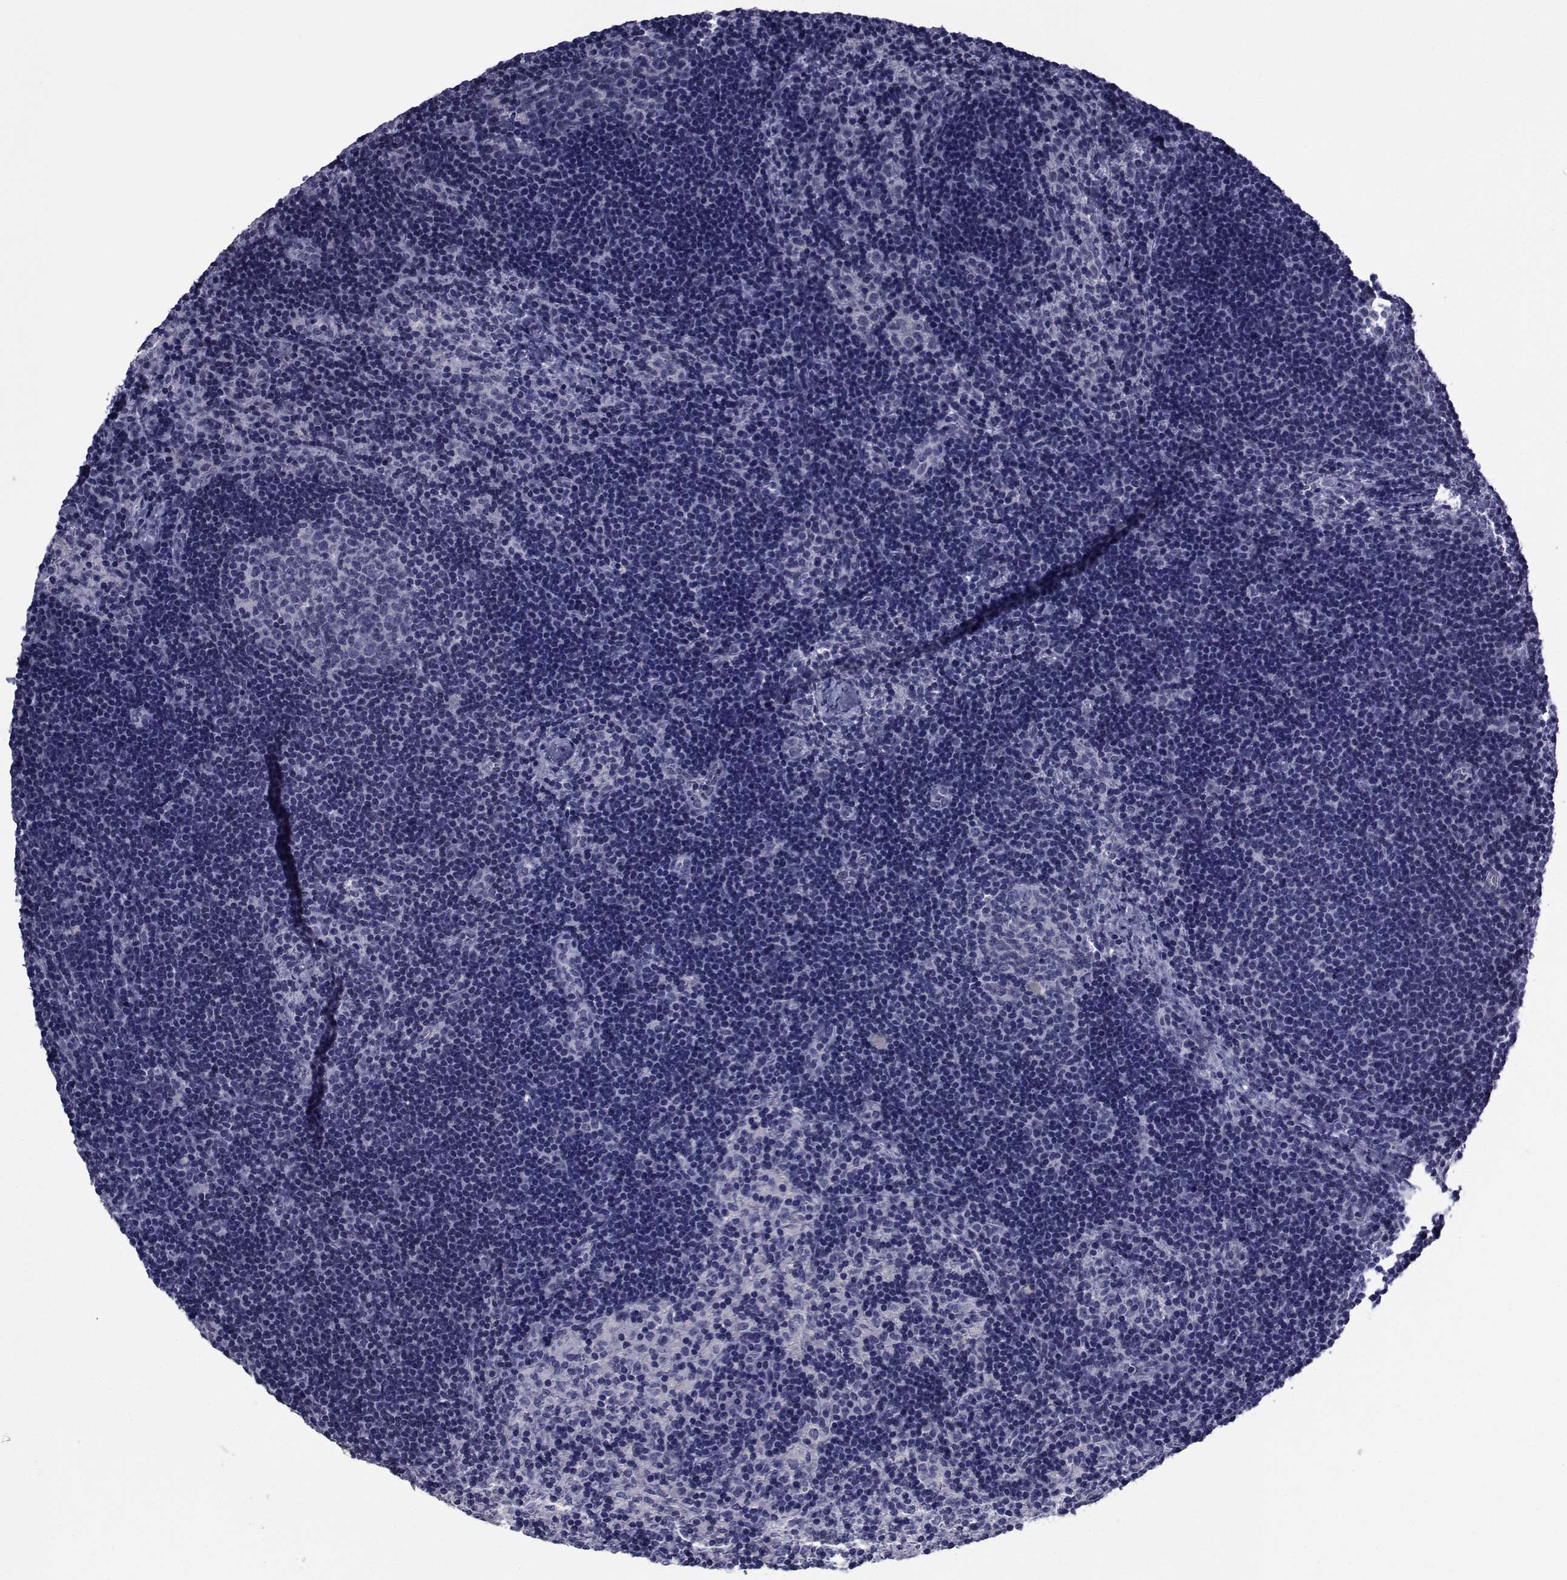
{"staining": {"intensity": "negative", "quantity": "none", "location": "none"}, "tissue": "lymph node", "cell_type": "Germinal center cells", "image_type": "normal", "snomed": [{"axis": "morphology", "description": "Normal tissue, NOS"}, {"axis": "topography", "description": "Lymph node"}], "caption": "A high-resolution micrograph shows immunohistochemistry staining of unremarkable lymph node, which exhibits no significant positivity in germinal center cells.", "gene": "SEMA5B", "patient": {"sex": "female", "age": 52}}